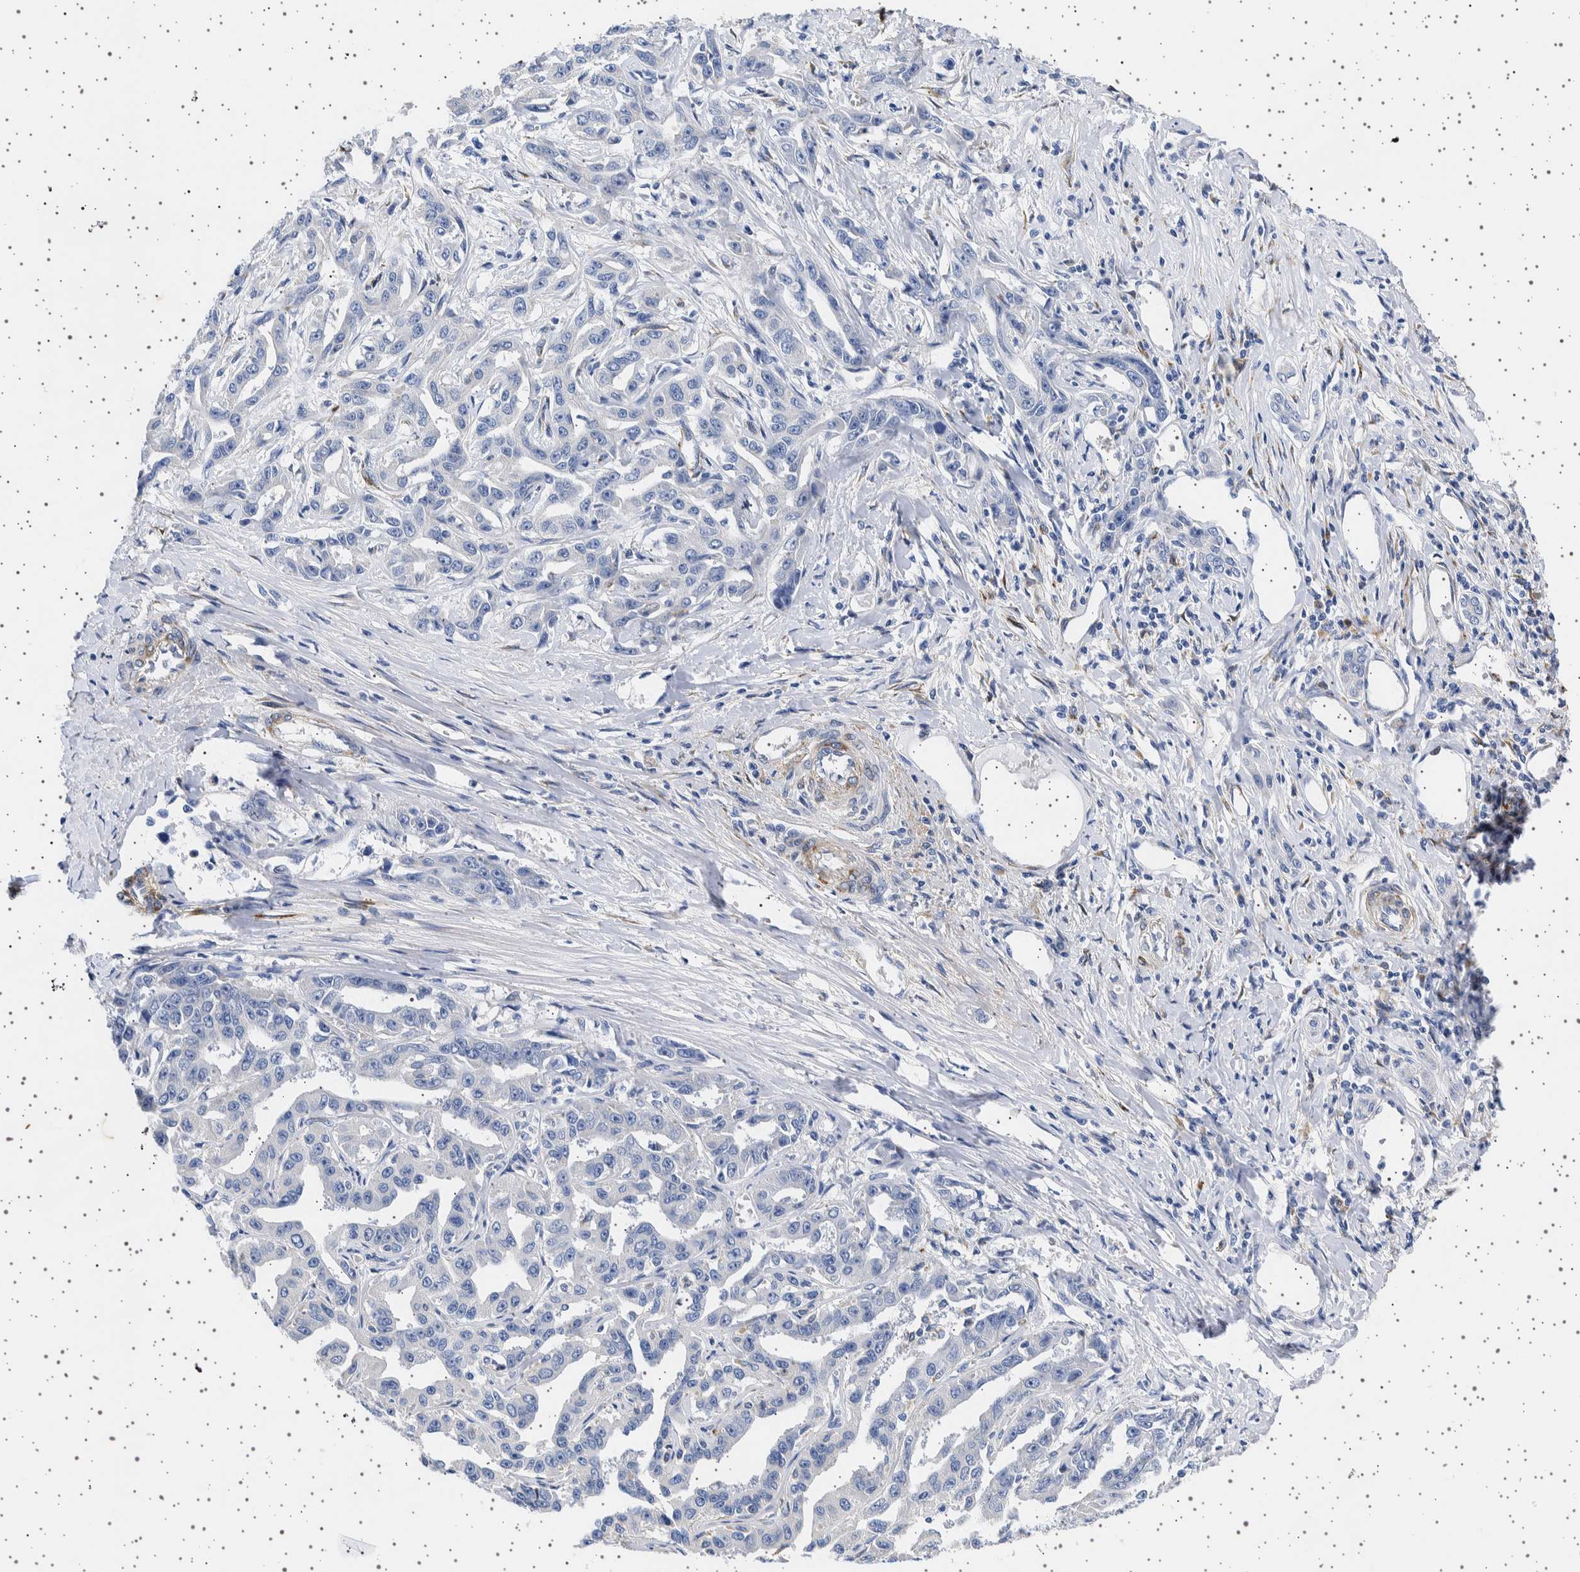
{"staining": {"intensity": "negative", "quantity": "none", "location": "none"}, "tissue": "liver cancer", "cell_type": "Tumor cells", "image_type": "cancer", "snomed": [{"axis": "morphology", "description": "Cholangiocarcinoma"}, {"axis": "topography", "description": "Liver"}], "caption": "High magnification brightfield microscopy of liver cholangiocarcinoma stained with DAB (brown) and counterstained with hematoxylin (blue): tumor cells show no significant staining.", "gene": "SEPTIN4", "patient": {"sex": "male", "age": 59}}